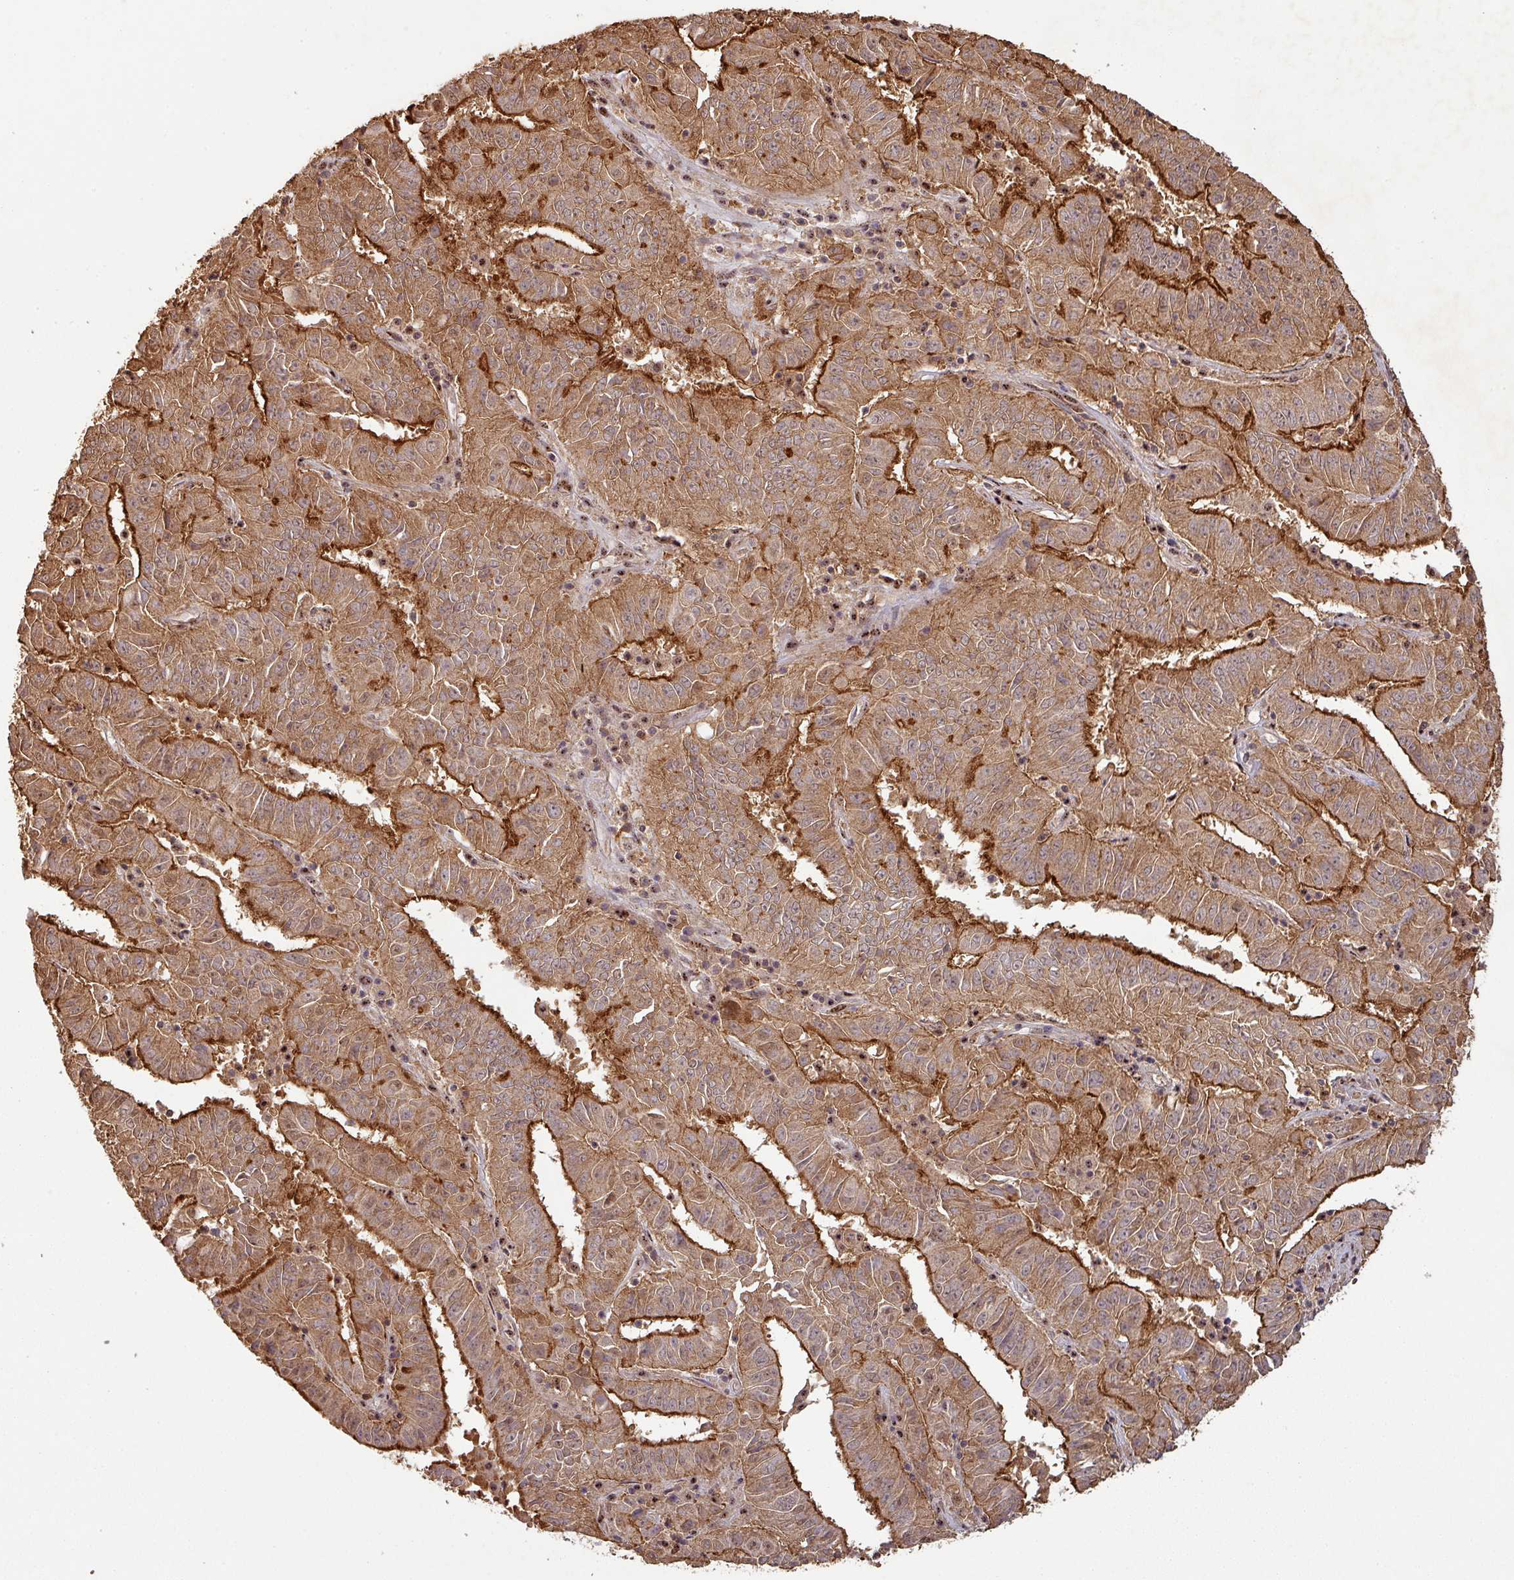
{"staining": {"intensity": "strong", "quantity": ">75%", "location": "cytoplasmic/membranous"}, "tissue": "pancreatic cancer", "cell_type": "Tumor cells", "image_type": "cancer", "snomed": [{"axis": "morphology", "description": "Adenocarcinoma, NOS"}, {"axis": "topography", "description": "Pancreas"}], "caption": "A high-resolution photomicrograph shows immunohistochemistry staining of adenocarcinoma (pancreatic), which demonstrates strong cytoplasmic/membranous staining in about >75% of tumor cells.", "gene": "ZNF322", "patient": {"sex": "male", "age": 63}}